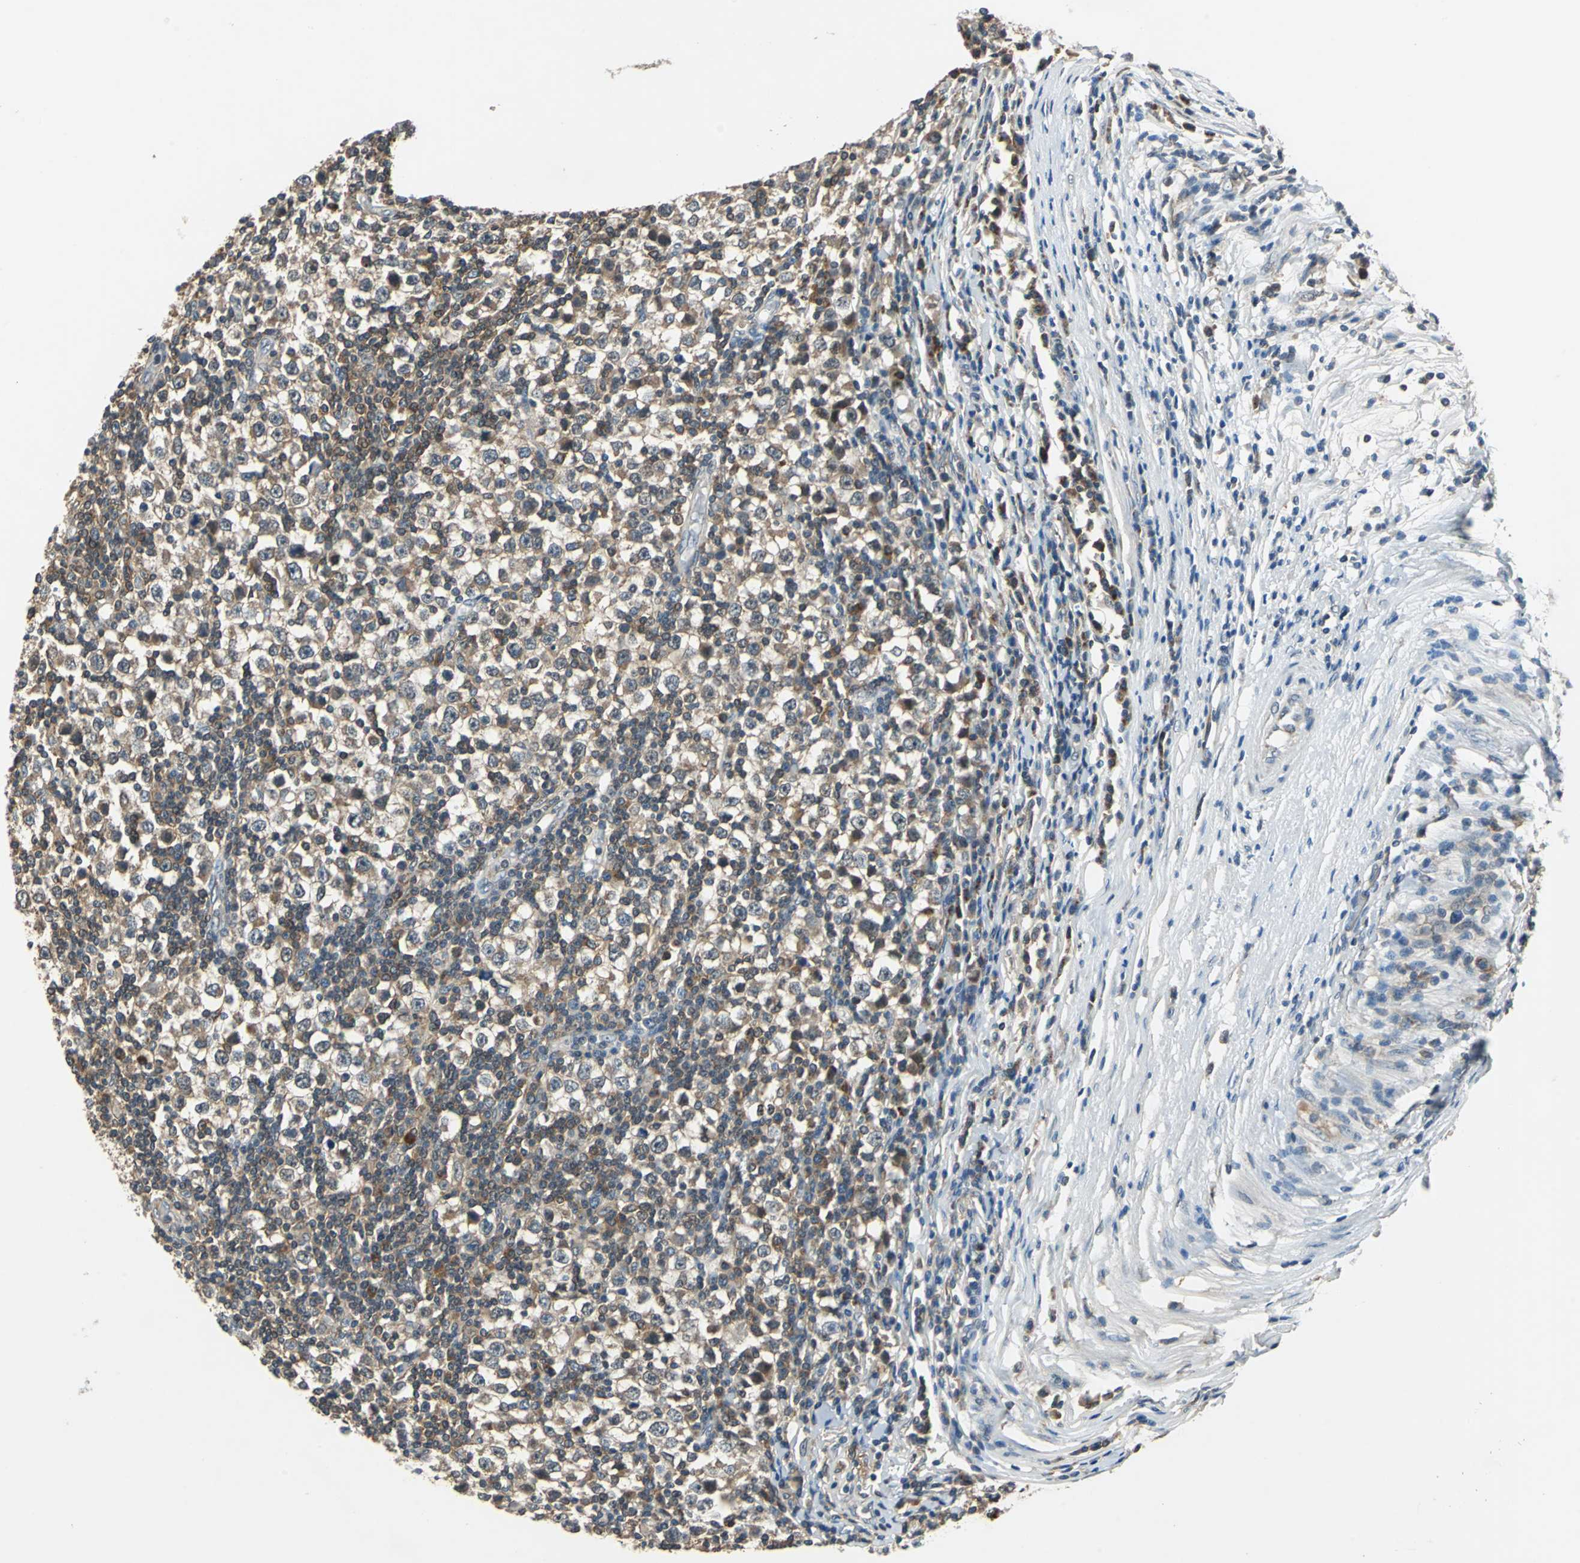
{"staining": {"intensity": "weak", "quantity": ">75%", "location": "cytoplasmic/membranous"}, "tissue": "testis cancer", "cell_type": "Tumor cells", "image_type": "cancer", "snomed": [{"axis": "morphology", "description": "Seminoma, NOS"}, {"axis": "topography", "description": "Testis"}], "caption": "This is an image of immunohistochemistry staining of testis cancer, which shows weak staining in the cytoplasmic/membranous of tumor cells.", "gene": "SLC19A2", "patient": {"sex": "male", "age": 65}}